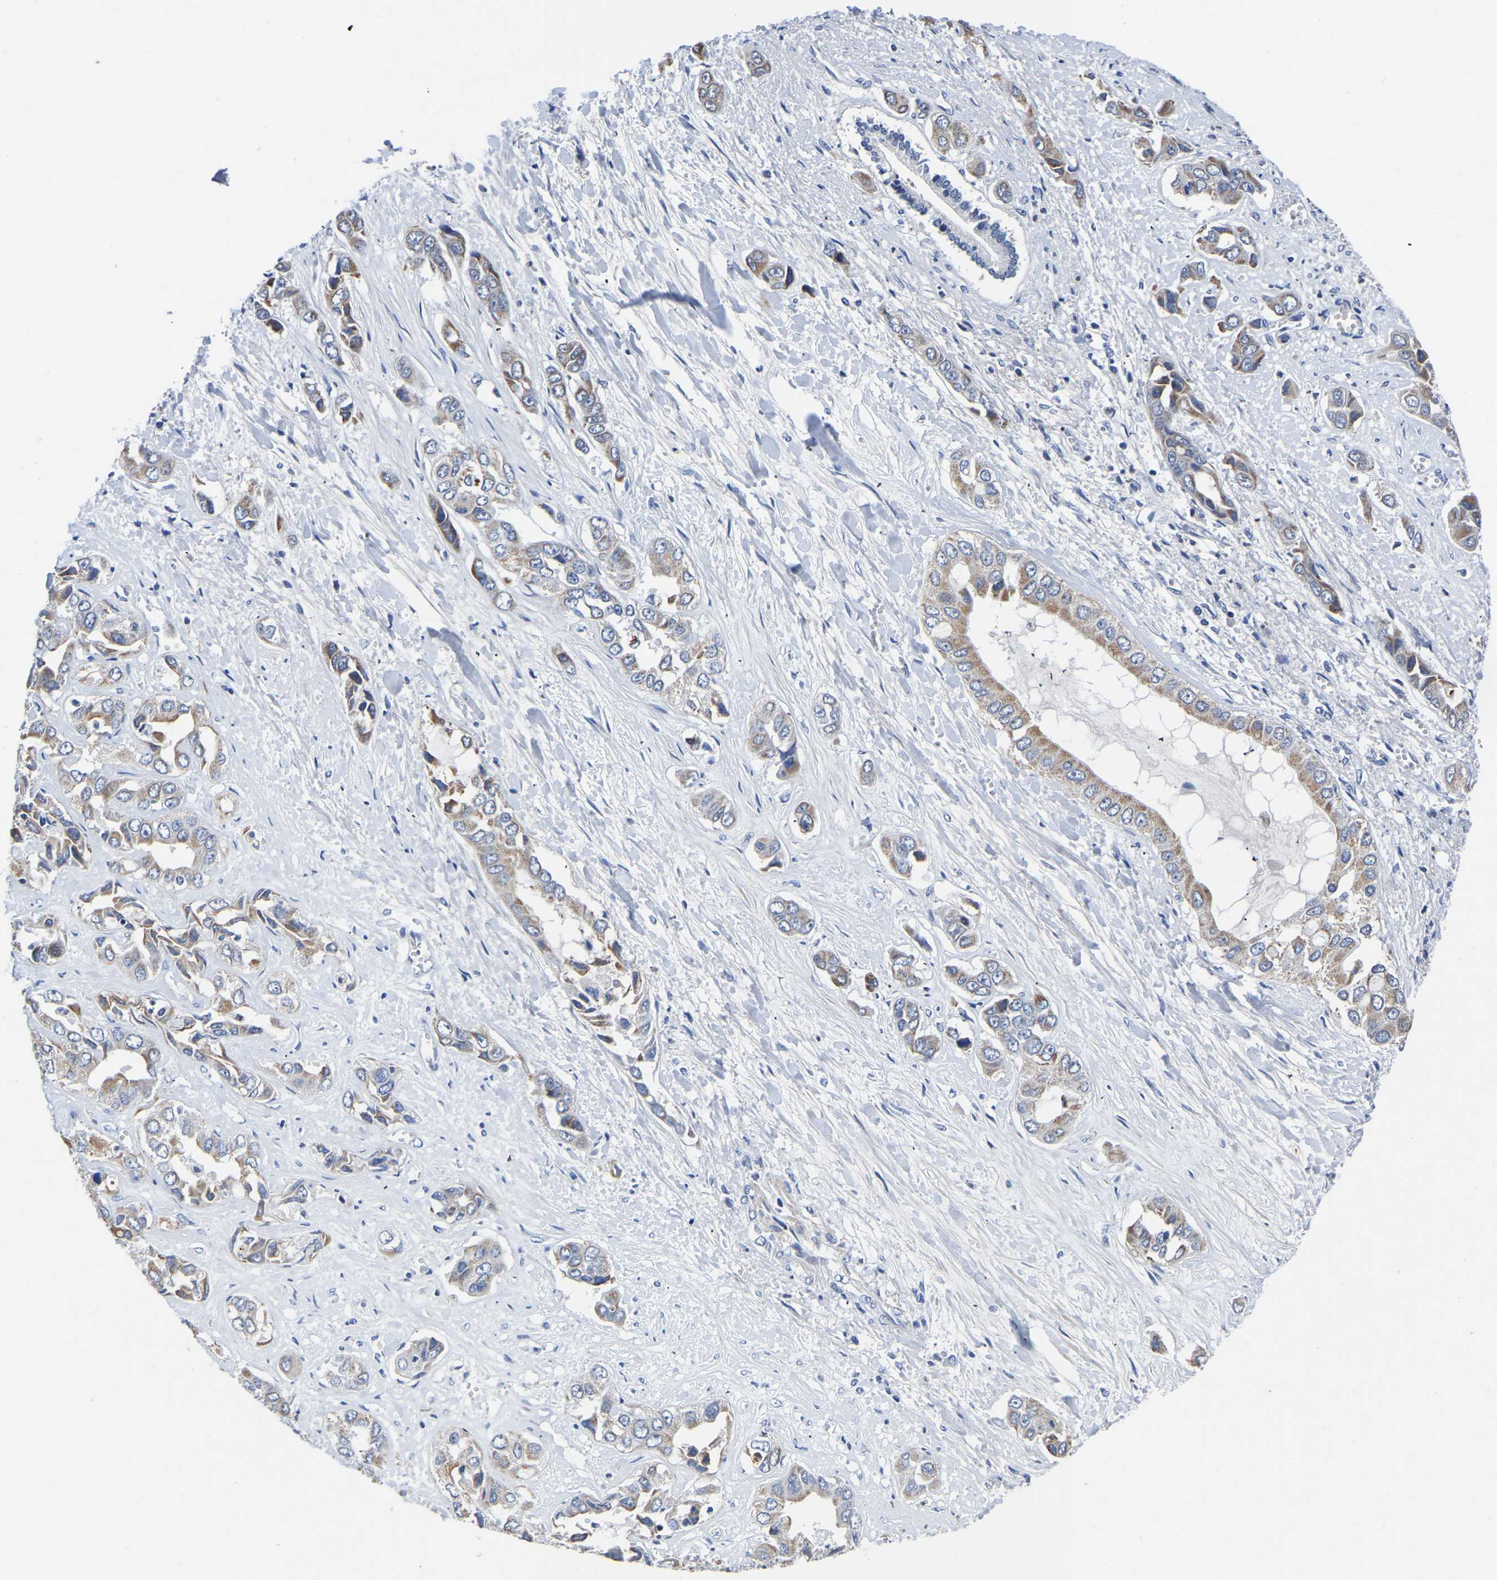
{"staining": {"intensity": "moderate", "quantity": "25%-75%", "location": "cytoplasmic/membranous"}, "tissue": "liver cancer", "cell_type": "Tumor cells", "image_type": "cancer", "snomed": [{"axis": "morphology", "description": "Cholangiocarcinoma"}, {"axis": "topography", "description": "Liver"}], "caption": "A brown stain shows moderate cytoplasmic/membranous staining of a protein in human liver cancer (cholangiocarcinoma) tumor cells. Nuclei are stained in blue.", "gene": "FGD5", "patient": {"sex": "female", "age": 52}}